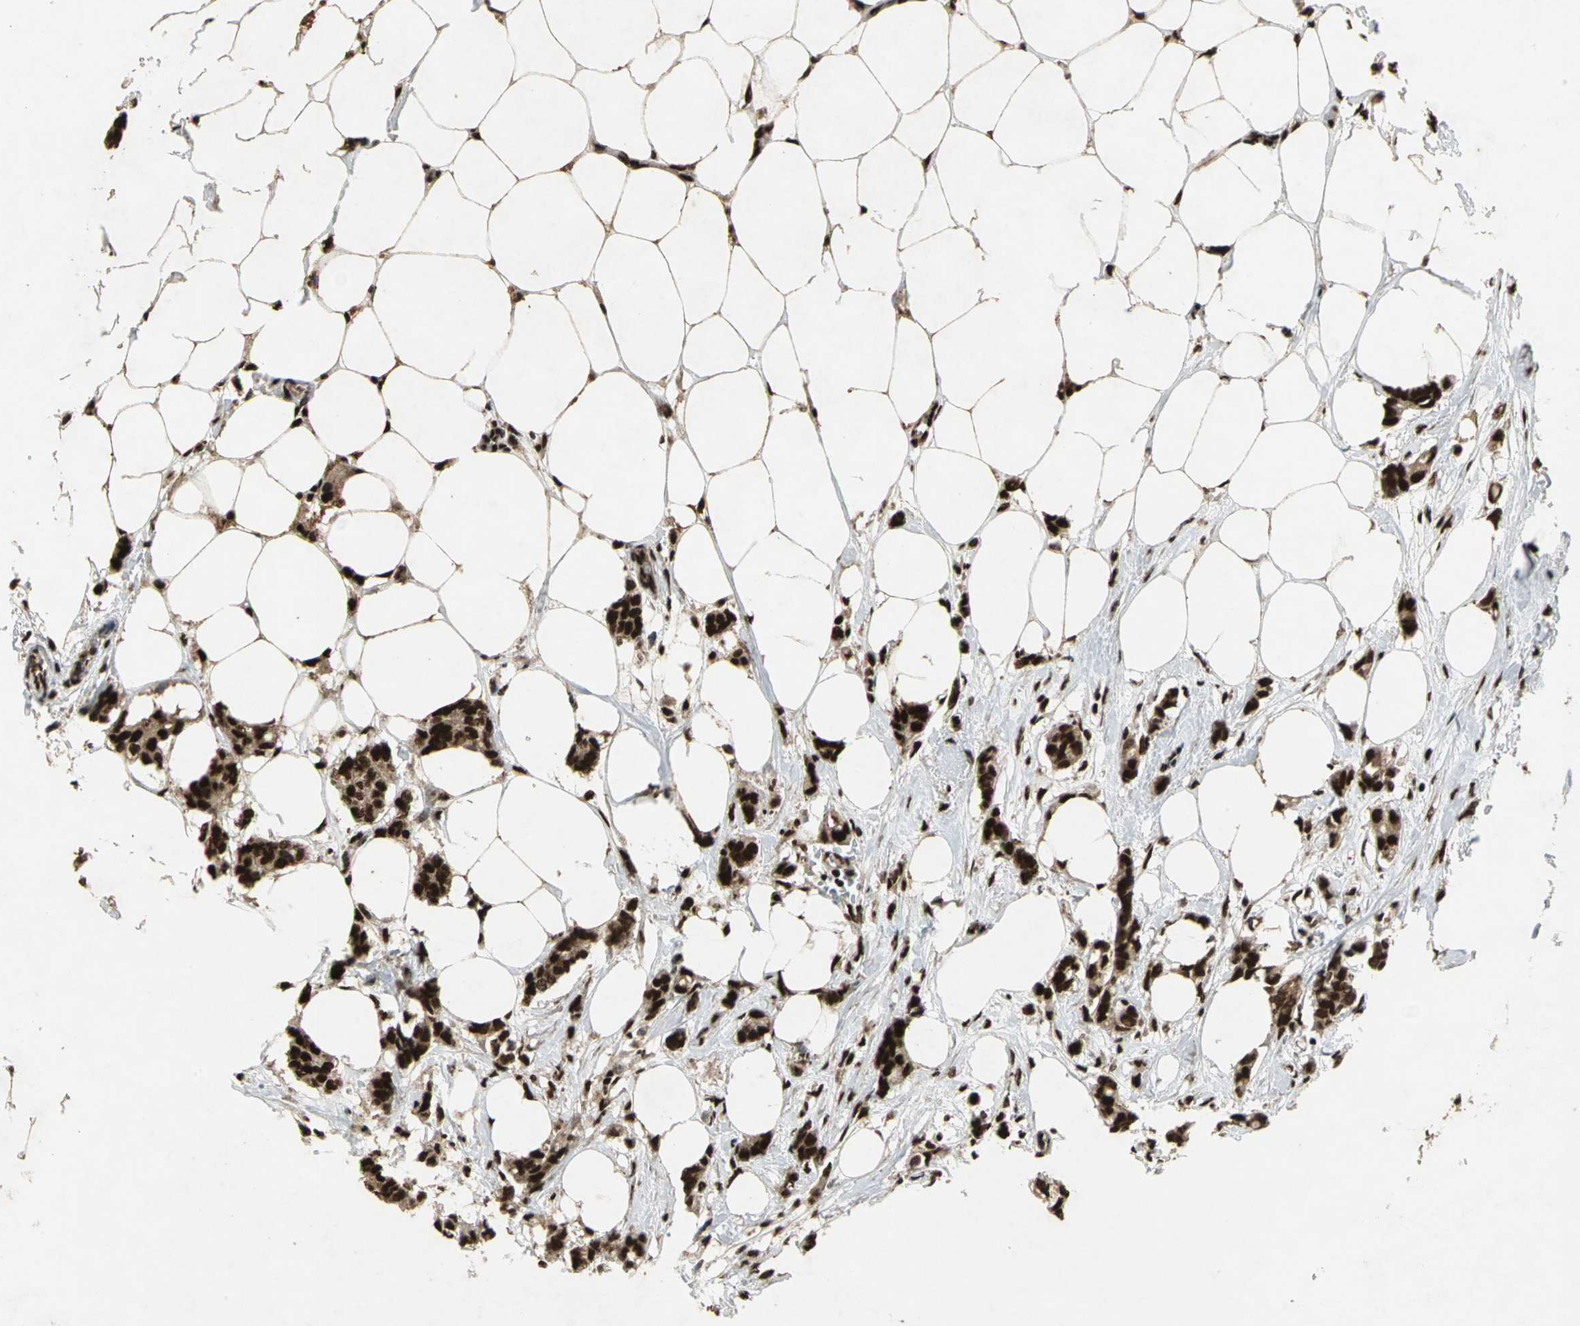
{"staining": {"intensity": "strong", "quantity": ">75%", "location": "nuclear"}, "tissue": "breast cancer", "cell_type": "Tumor cells", "image_type": "cancer", "snomed": [{"axis": "morphology", "description": "Duct carcinoma"}, {"axis": "topography", "description": "Breast"}], "caption": "Approximately >75% of tumor cells in invasive ductal carcinoma (breast) exhibit strong nuclear protein expression as visualized by brown immunohistochemical staining.", "gene": "MTA2", "patient": {"sex": "female", "age": 84}}